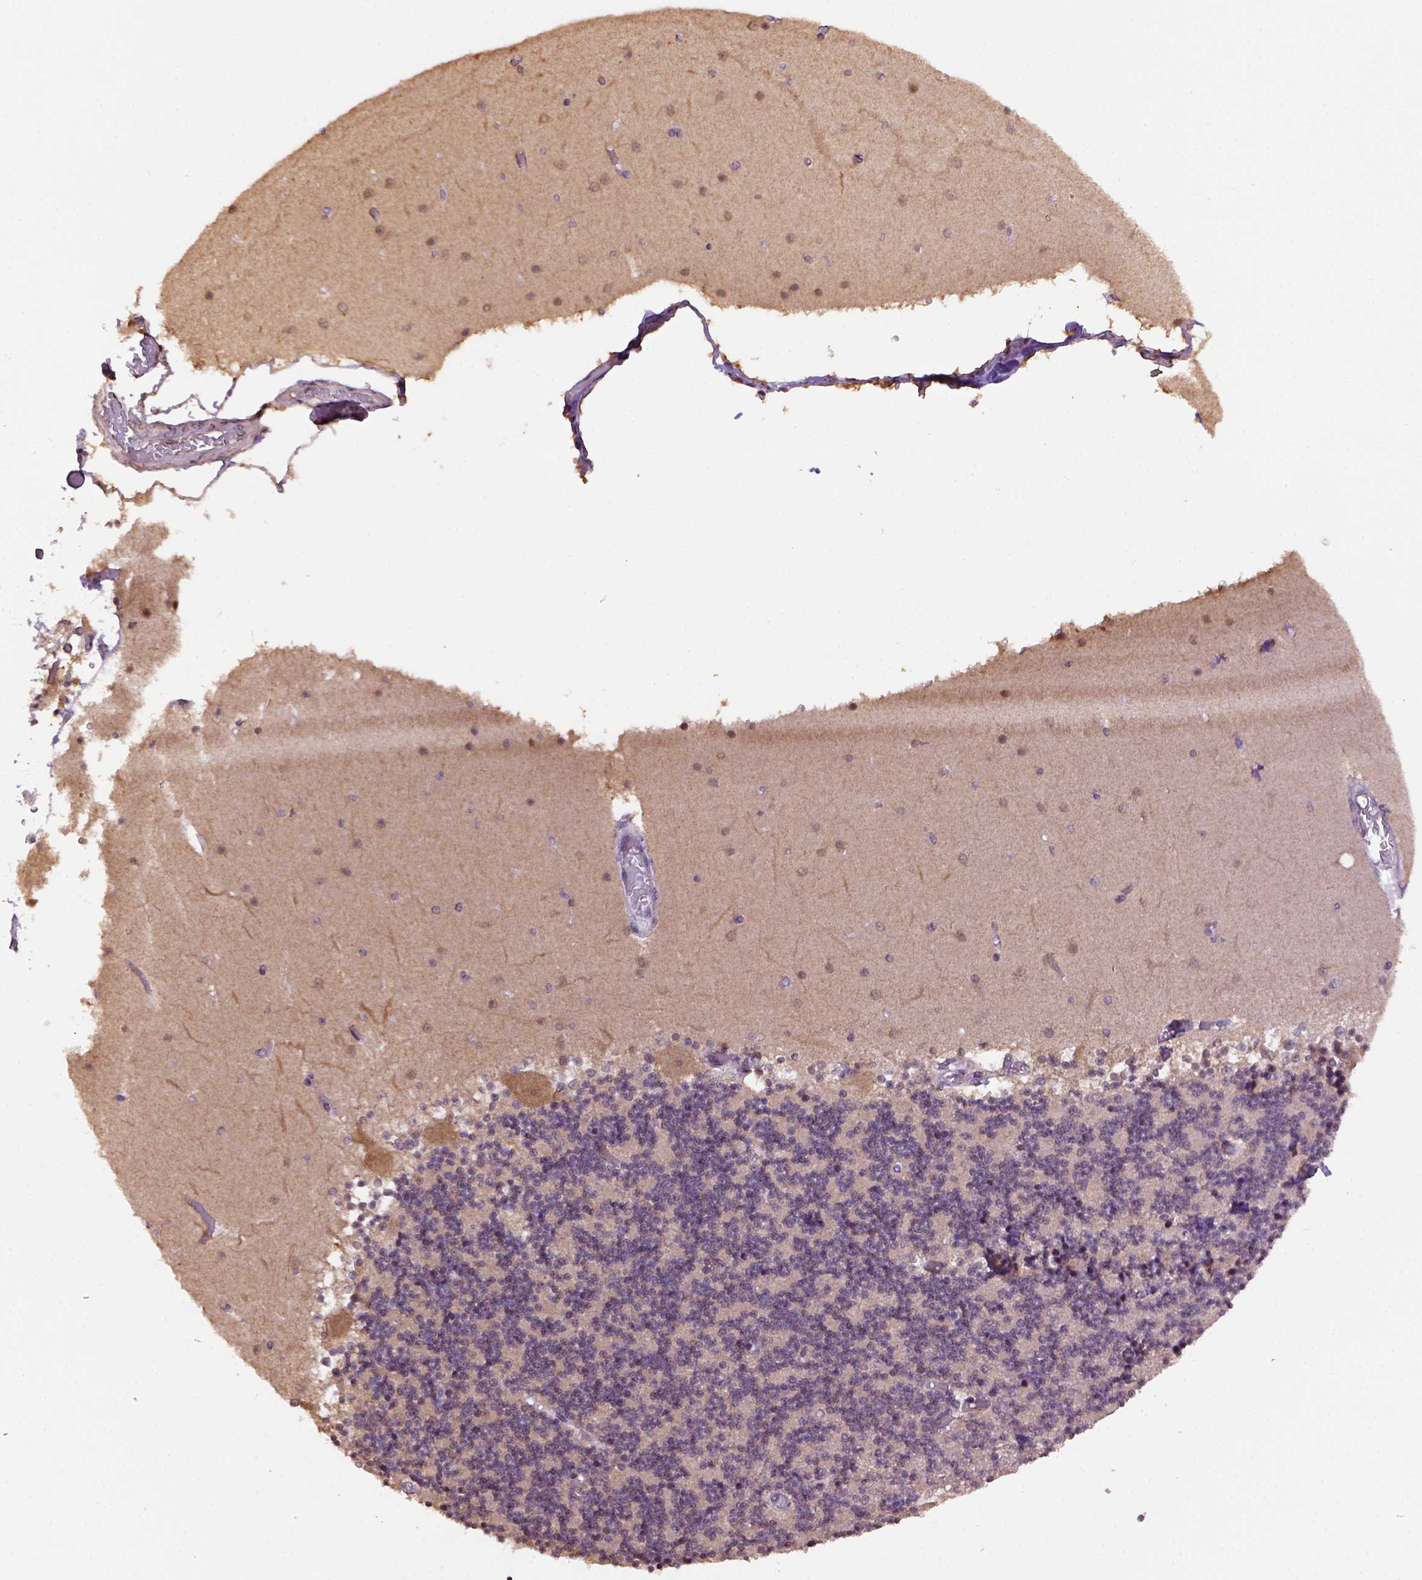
{"staining": {"intensity": "negative", "quantity": "none", "location": "none"}, "tissue": "cerebellum", "cell_type": "Cells in granular layer", "image_type": "normal", "snomed": [{"axis": "morphology", "description": "Normal tissue, NOS"}, {"axis": "topography", "description": "Cerebellum"}], "caption": "An image of cerebellum stained for a protein displays no brown staining in cells in granular layer. (DAB (3,3'-diaminobenzidine) immunohistochemistry (IHC), high magnification).", "gene": "WDR17", "patient": {"sex": "female", "age": 28}}